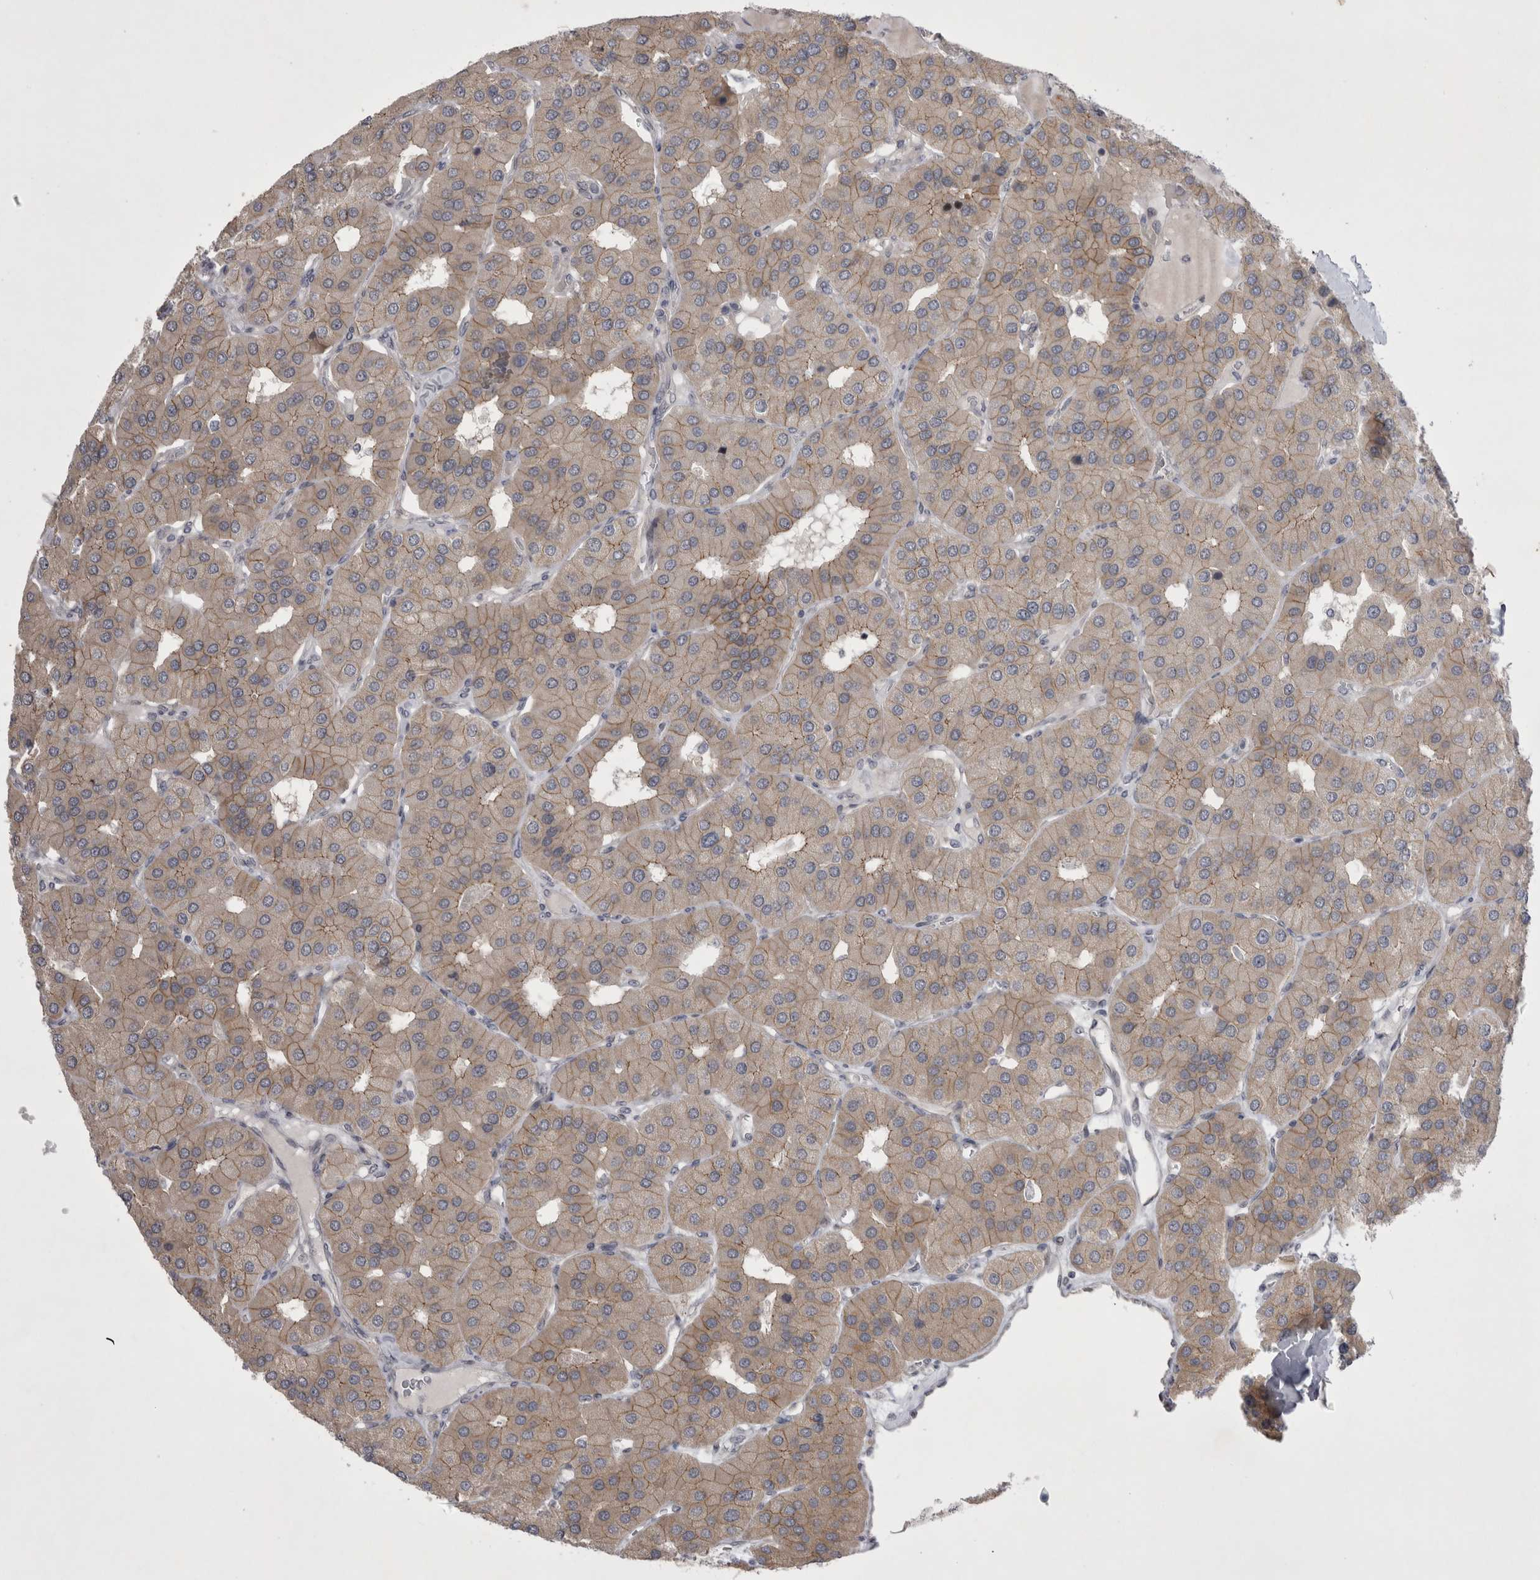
{"staining": {"intensity": "moderate", "quantity": "25%-75%", "location": "cytoplasmic/membranous"}, "tissue": "parathyroid gland", "cell_type": "Glandular cells", "image_type": "normal", "snomed": [{"axis": "morphology", "description": "Normal tissue, NOS"}, {"axis": "morphology", "description": "Adenoma, NOS"}, {"axis": "topography", "description": "Parathyroid gland"}], "caption": "IHC of normal human parathyroid gland demonstrates medium levels of moderate cytoplasmic/membranous expression in approximately 25%-75% of glandular cells.", "gene": "NENF", "patient": {"sex": "female", "age": 86}}